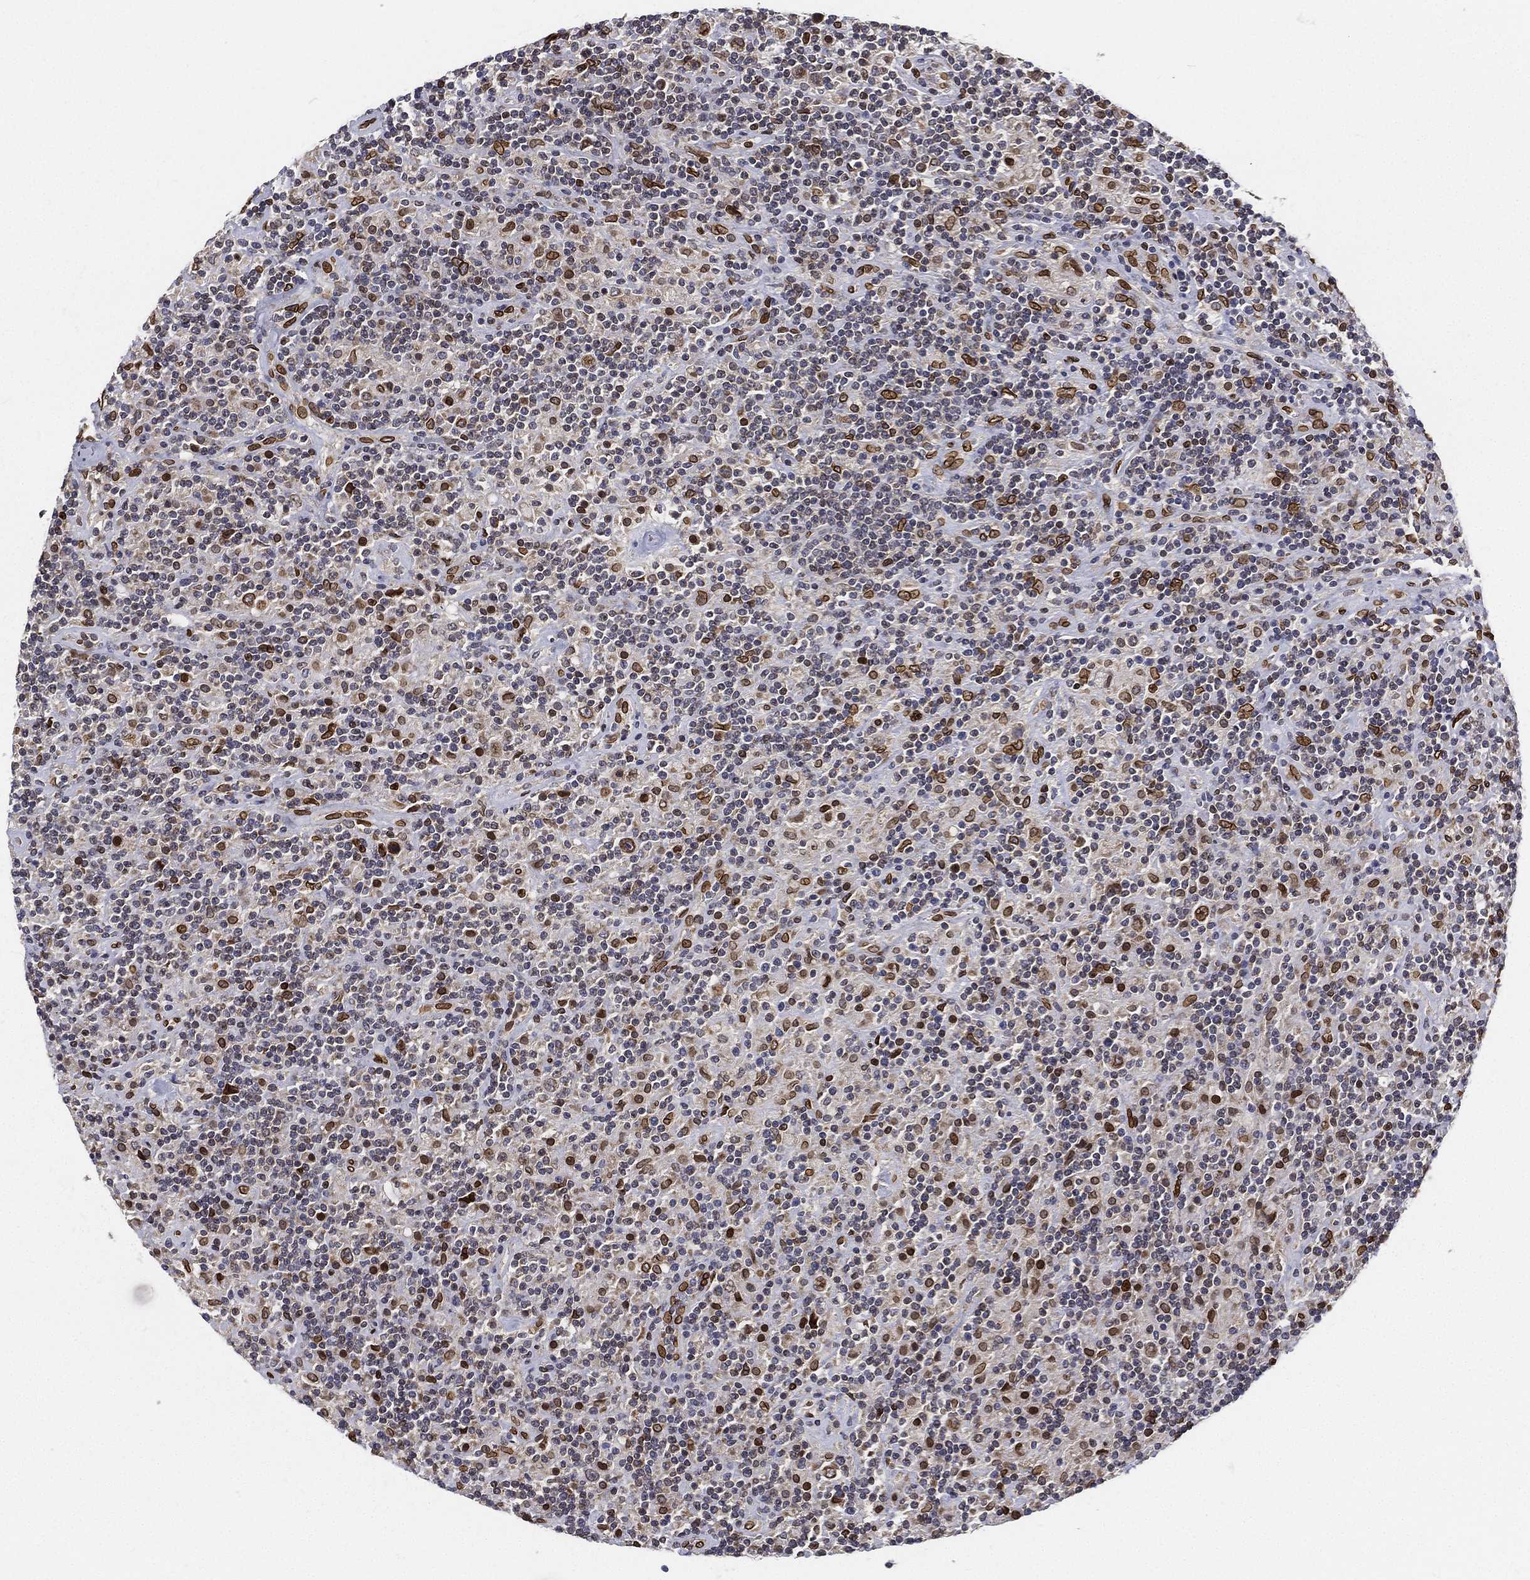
{"staining": {"intensity": "strong", "quantity": "<25%", "location": "cytoplasmic/membranous,nuclear"}, "tissue": "lymphoma", "cell_type": "Tumor cells", "image_type": "cancer", "snomed": [{"axis": "morphology", "description": "Hodgkin's disease, NOS"}, {"axis": "topography", "description": "Lymph node"}], "caption": "High-power microscopy captured an immunohistochemistry image of Hodgkin's disease, revealing strong cytoplasmic/membranous and nuclear staining in approximately <25% of tumor cells.", "gene": "PALB2", "patient": {"sex": "male", "age": 70}}